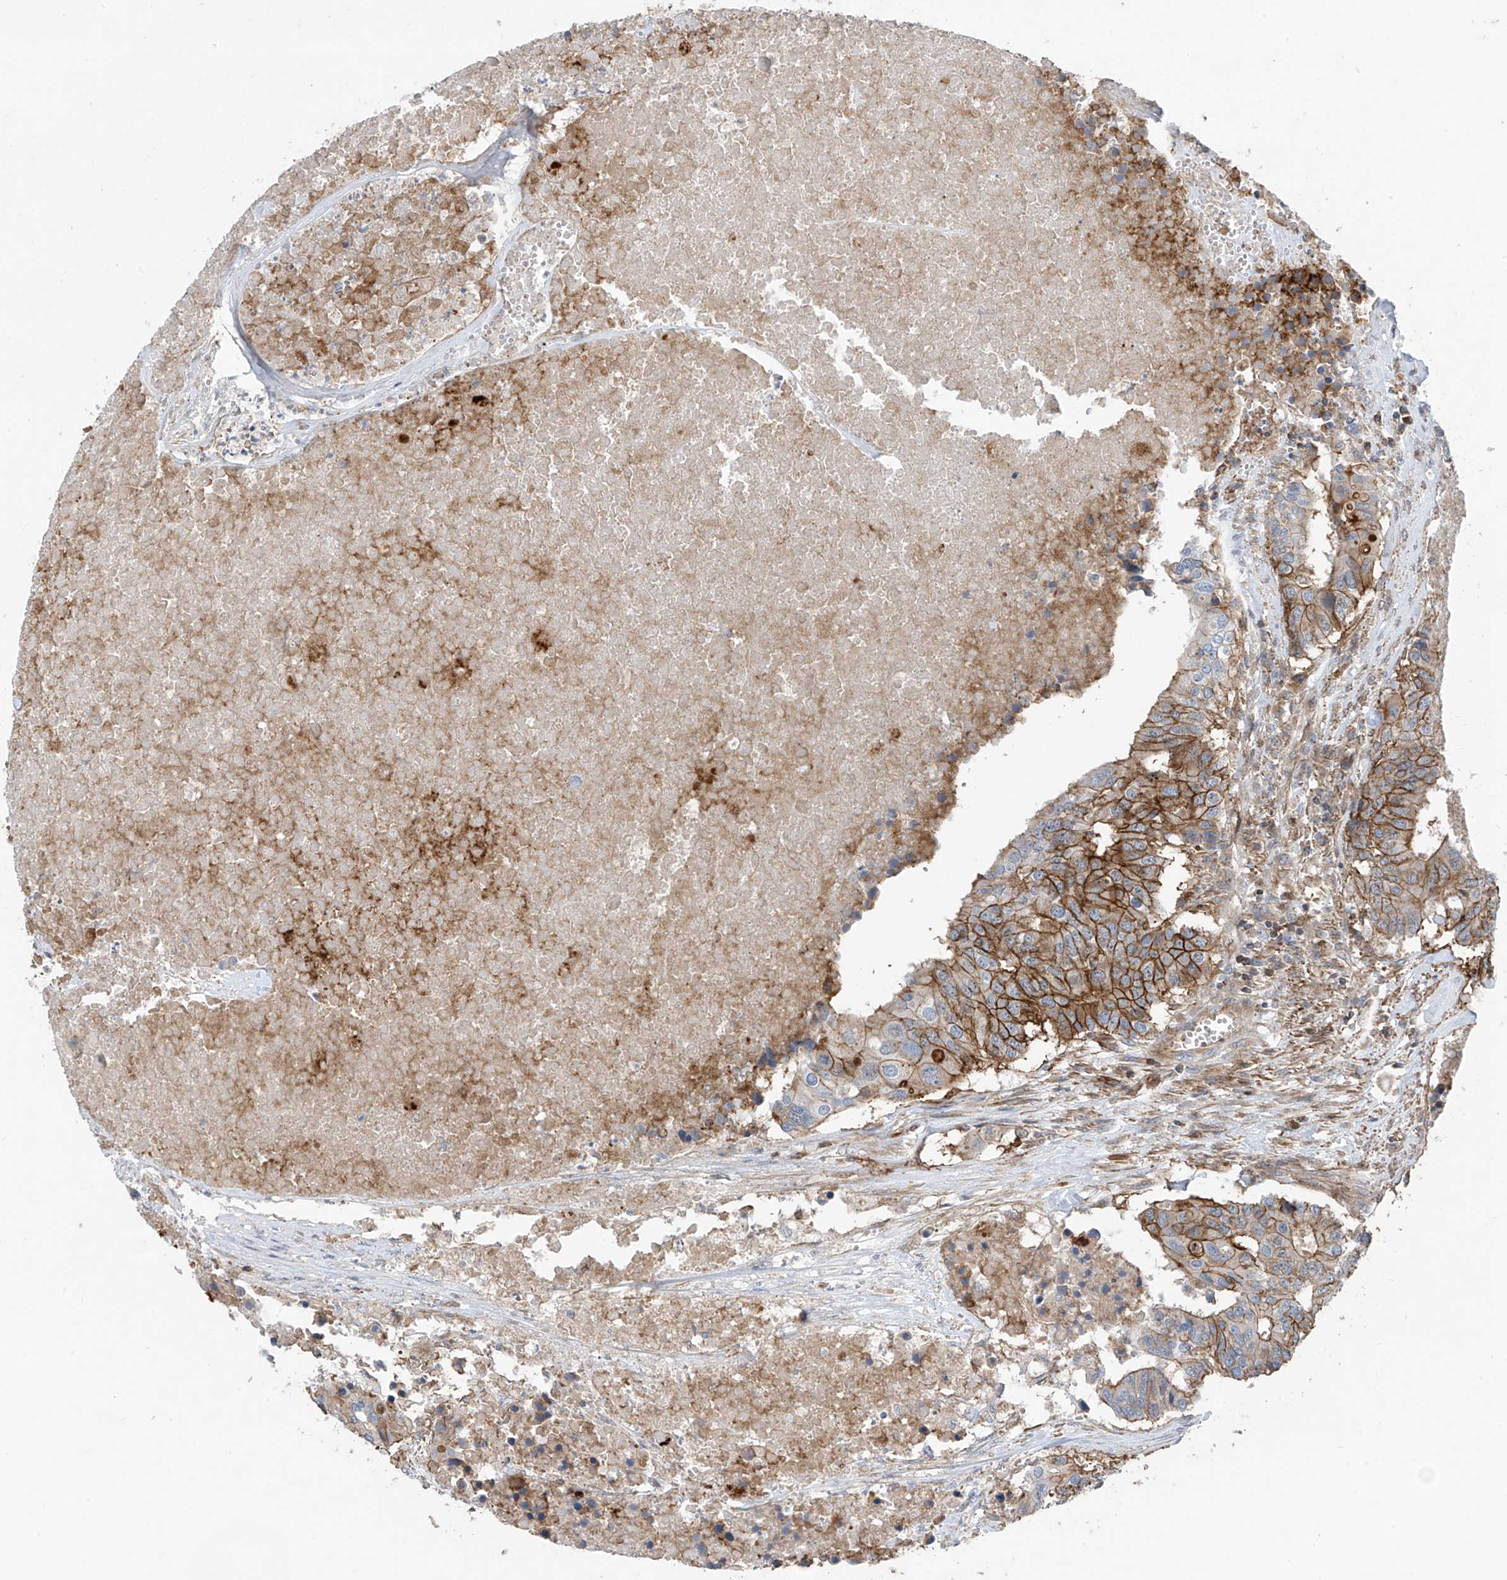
{"staining": {"intensity": "moderate", "quantity": ">75%", "location": "cytoplasmic/membranous"}, "tissue": "colorectal cancer", "cell_type": "Tumor cells", "image_type": "cancer", "snomed": [{"axis": "morphology", "description": "Adenocarcinoma, NOS"}, {"axis": "topography", "description": "Colon"}], "caption": "Colorectal cancer stained for a protein shows moderate cytoplasmic/membranous positivity in tumor cells.", "gene": "SLC1A5", "patient": {"sex": "male", "age": 77}}